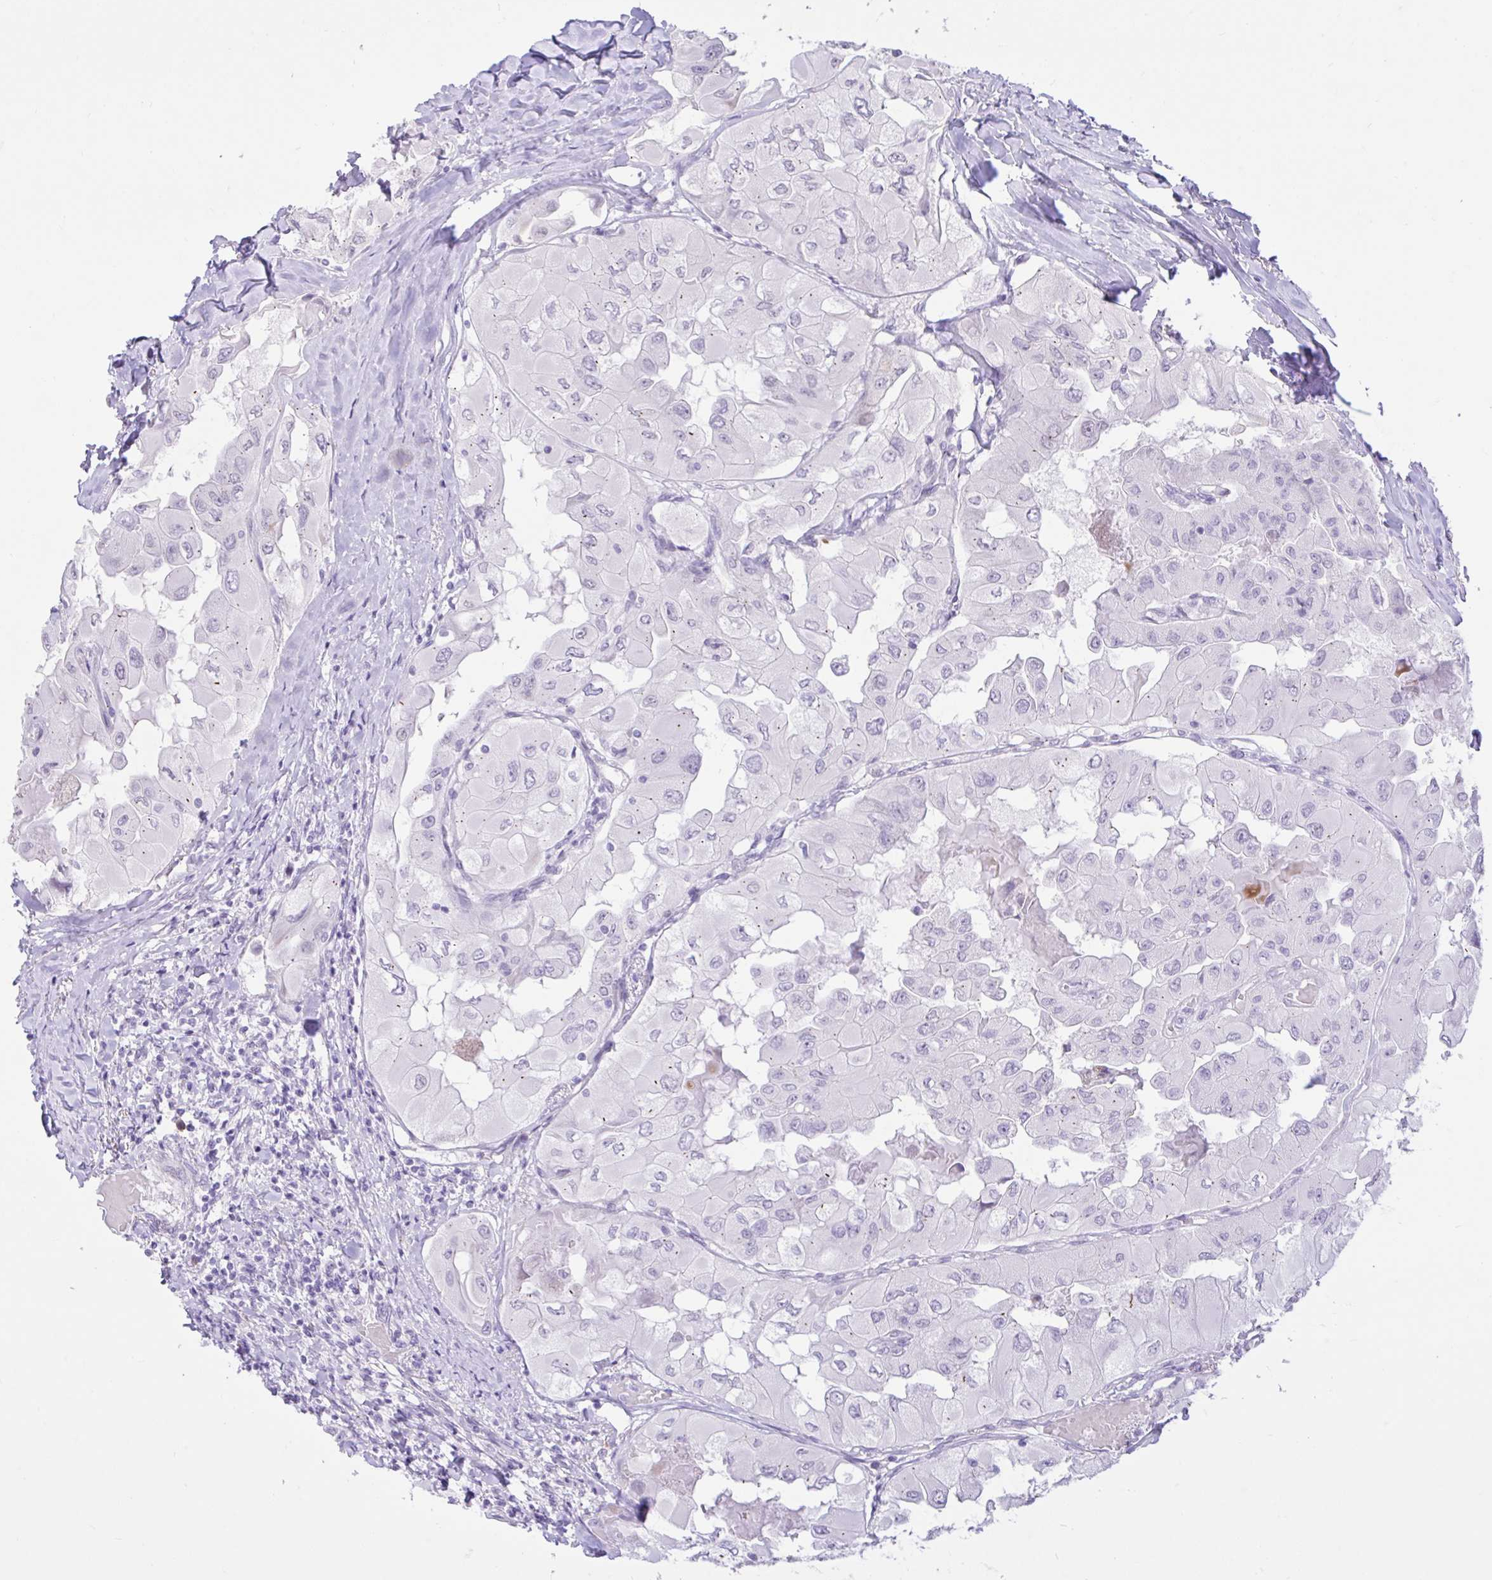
{"staining": {"intensity": "negative", "quantity": "none", "location": "none"}, "tissue": "thyroid cancer", "cell_type": "Tumor cells", "image_type": "cancer", "snomed": [{"axis": "morphology", "description": "Normal tissue, NOS"}, {"axis": "morphology", "description": "Papillary adenocarcinoma, NOS"}, {"axis": "topography", "description": "Thyroid gland"}], "caption": "The image demonstrates no staining of tumor cells in thyroid cancer (papillary adenocarcinoma).", "gene": "REEP1", "patient": {"sex": "female", "age": 59}}